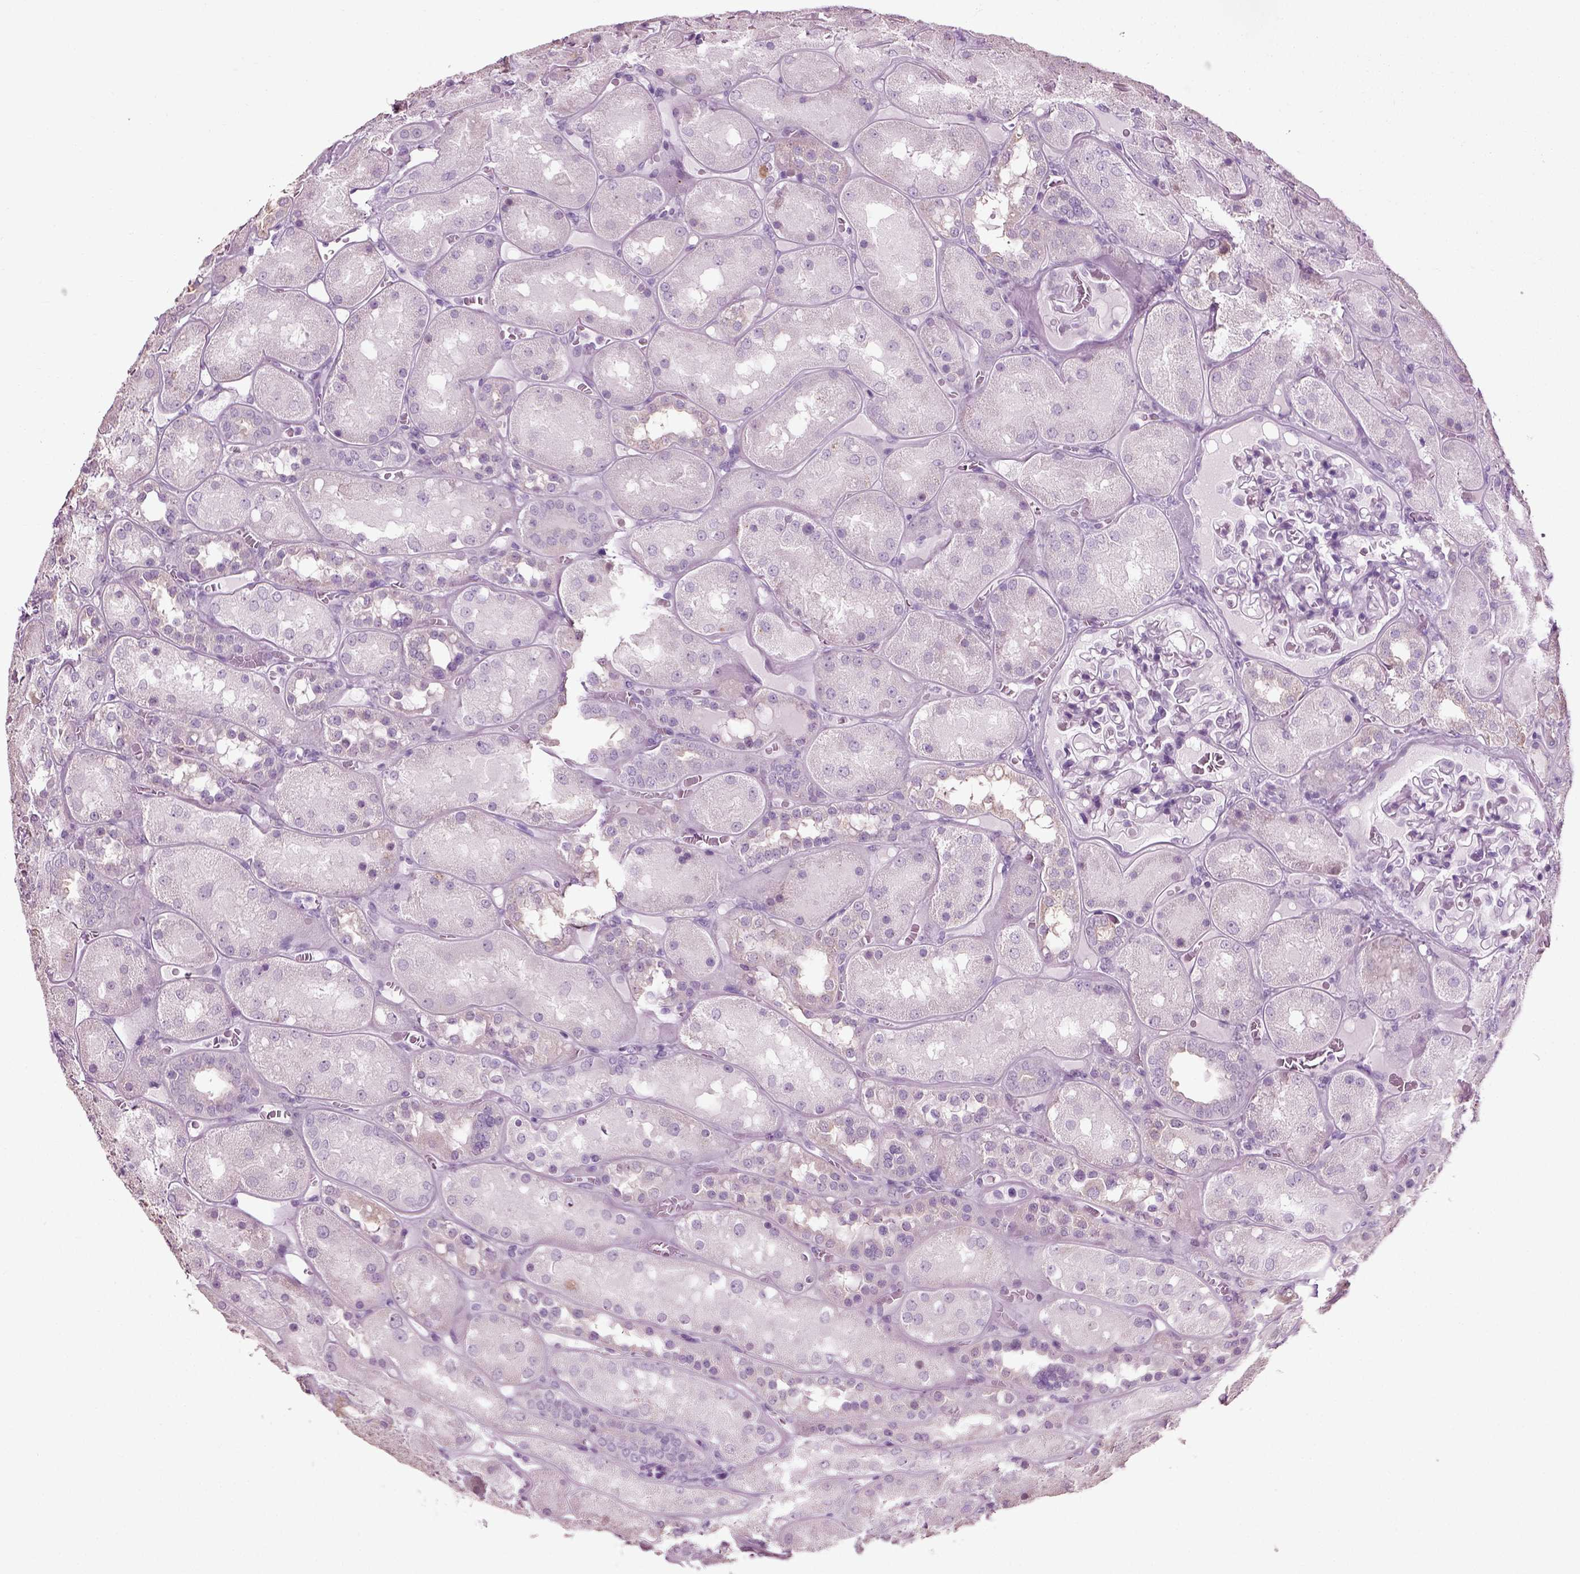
{"staining": {"intensity": "negative", "quantity": "none", "location": "none"}, "tissue": "kidney", "cell_type": "Cells in glomeruli", "image_type": "normal", "snomed": [{"axis": "morphology", "description": "Normal tissue, NOS"}, {"axis": "topography", "description": "Kidney"}], "caption": "A high-resolution micrograph shows immunohistochemistry (IHC) staining of unremarkable kidney, which reveals no significant staining in cells in glomeruli.", "gene": "SLC26A8", "patient": {"sex": "male", "age": 73}}